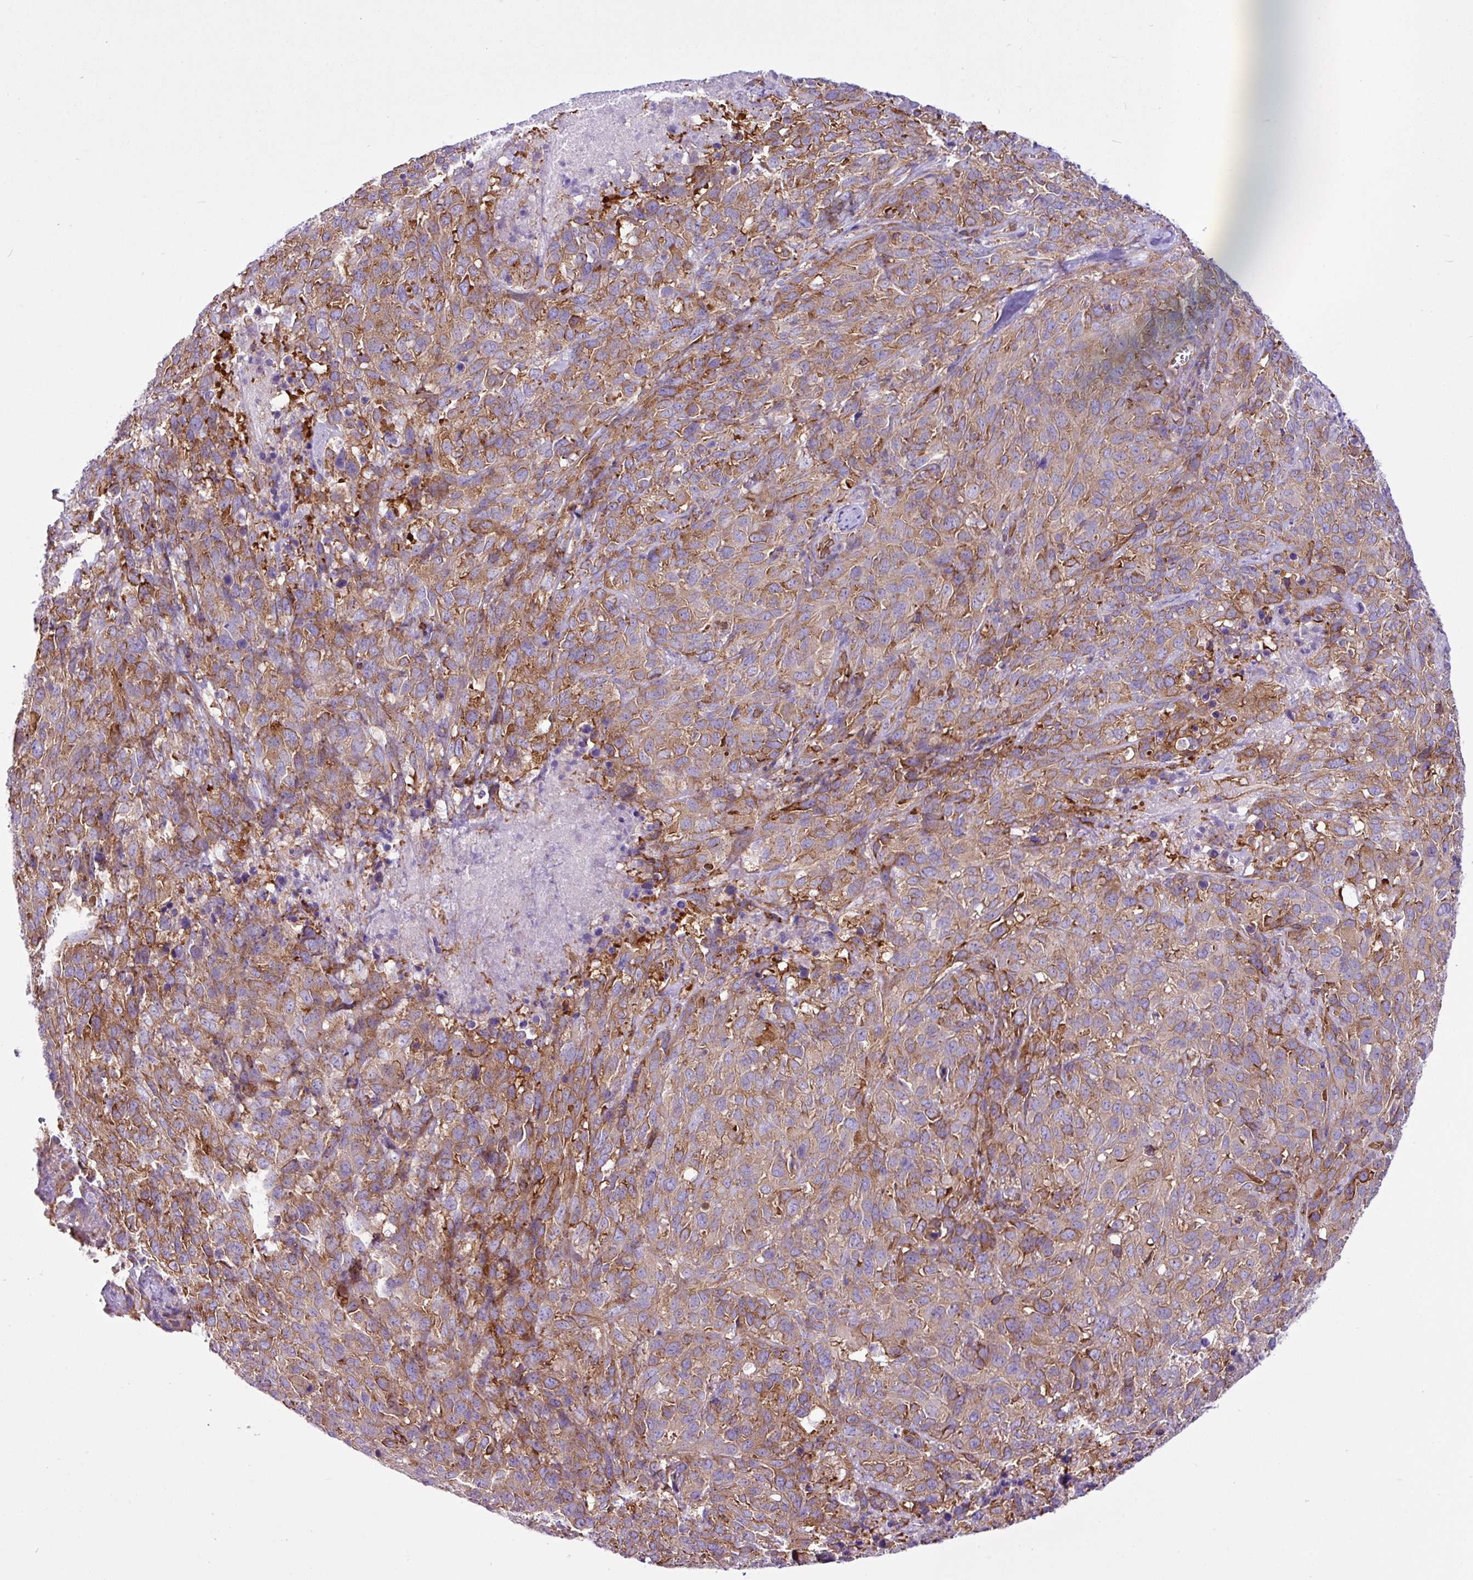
{"staining": {"intensity": "moderate", "quantity": ">75%", "location": "cytoplasmic/membranous"}, "tissue": "cervical cancer", "cell_type": "Tumor cells", "image_type": "cancer", "snomed": [{"axis": "morphology", "description": "Squamous cell carcinoma, NOS"}, {"axis": "topography", "description": "Cervix"}], "caption": "A brown stain labels moderate cytoplasmic/membranous staining of a protein in cervical cancer tumor cells.", "gene": "EME2", "patient": {"sex": "female", "age": 51}}